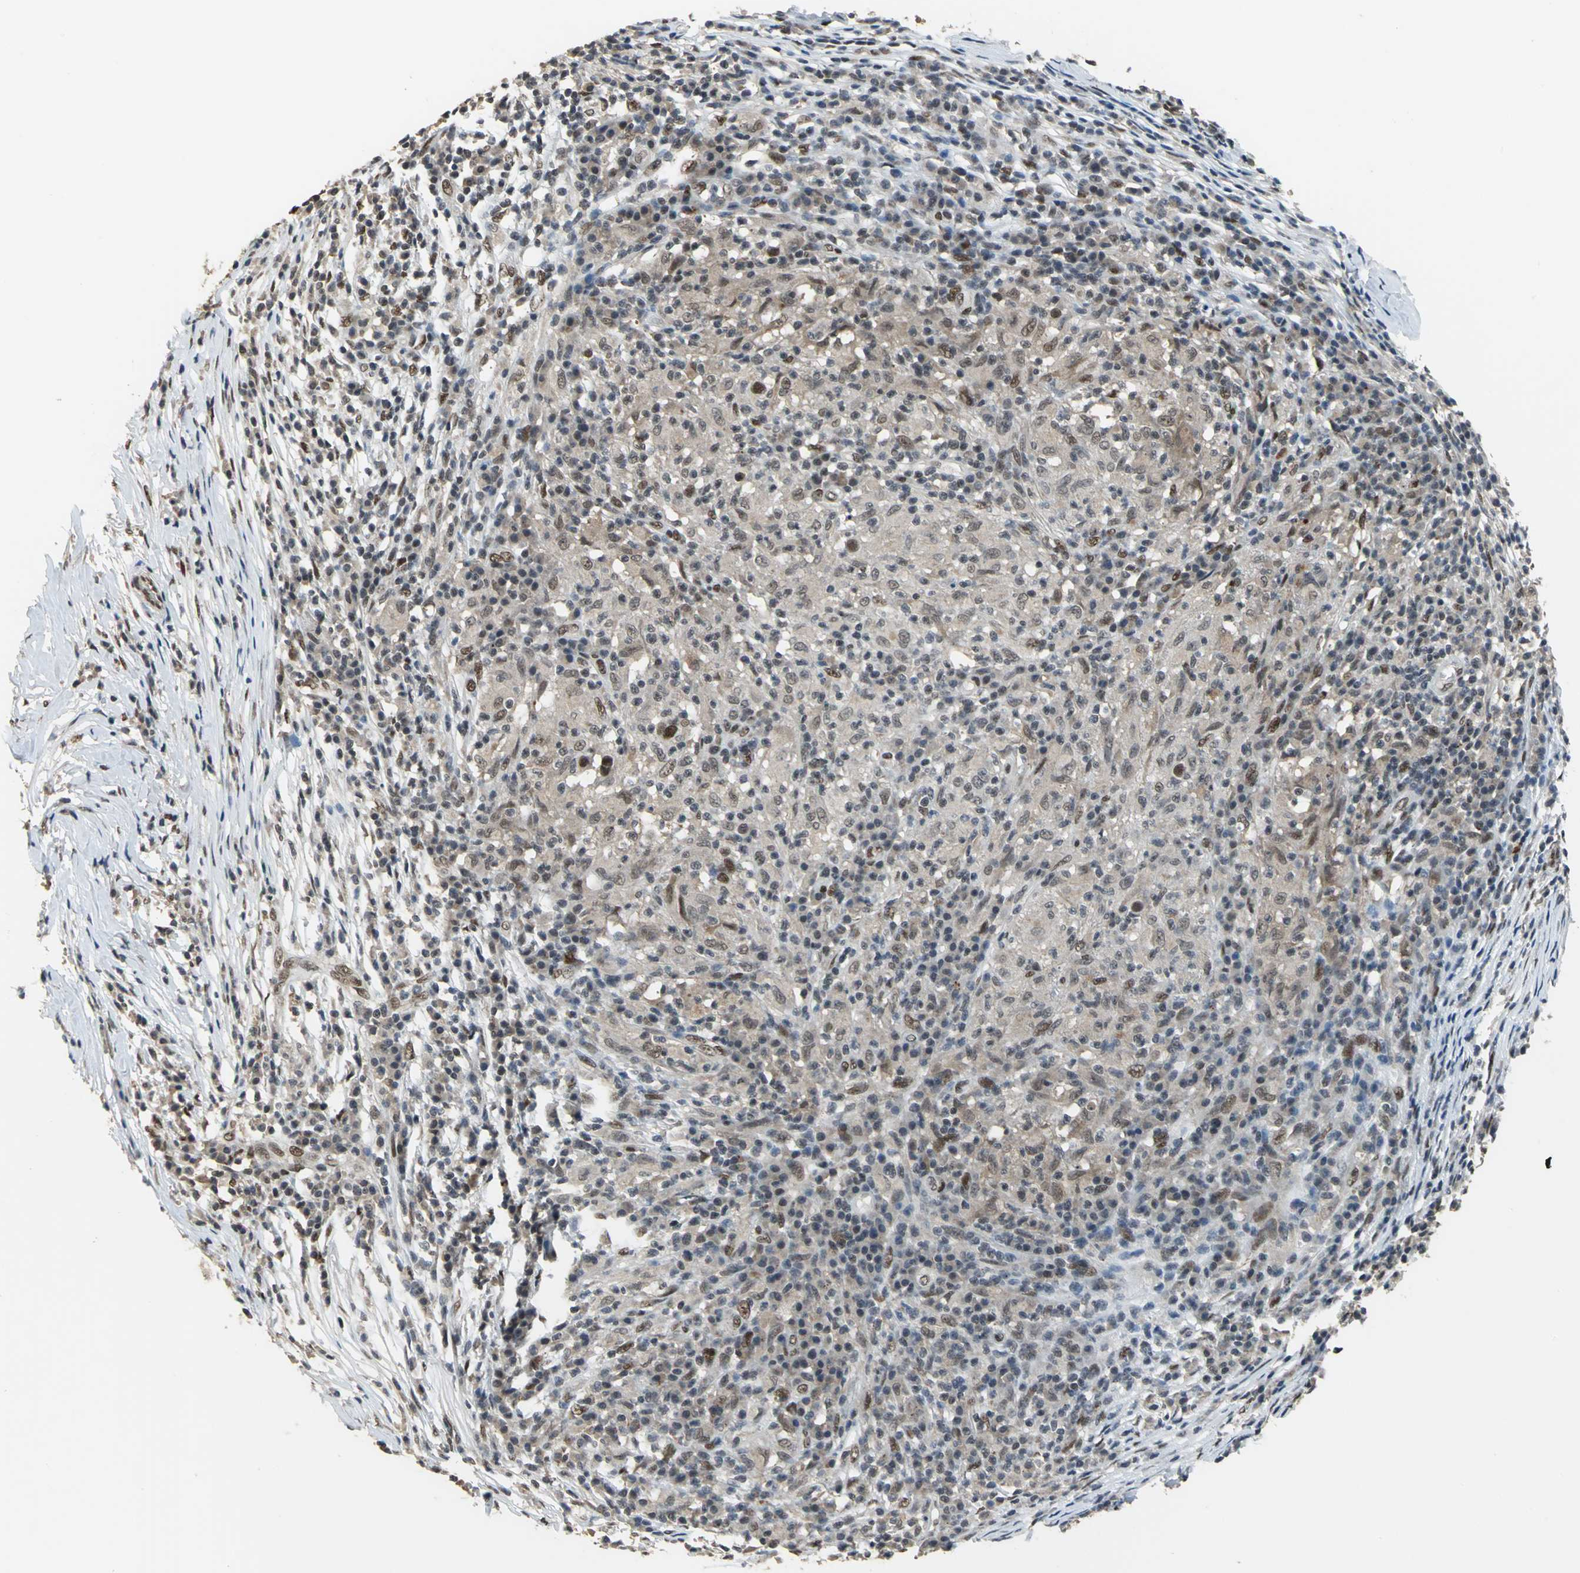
{"staining": {"intensity": "strong", "quantity": "25%-75%", "location": "nuclear"}, "tissue": "head and neck cancer", "cell_type": "Tumor cells", "image_type": "cancer", "snomed": [{"axis": "morphology", "description": "Adenocarcinoma, NOS"}, {"axis": "topography", "description": "Salivary gland"}, {"axis": "topography", "description": "Head-Neck"}], "caption": "Approximately 25%-75% of tumor cells in human adenocarcinoma (head and neck) show strong nuclear protein expression as visualized by brown immunohistochemical staining.", "gene": "ELF2", "patient": {"sex": "female", "age": 65}}